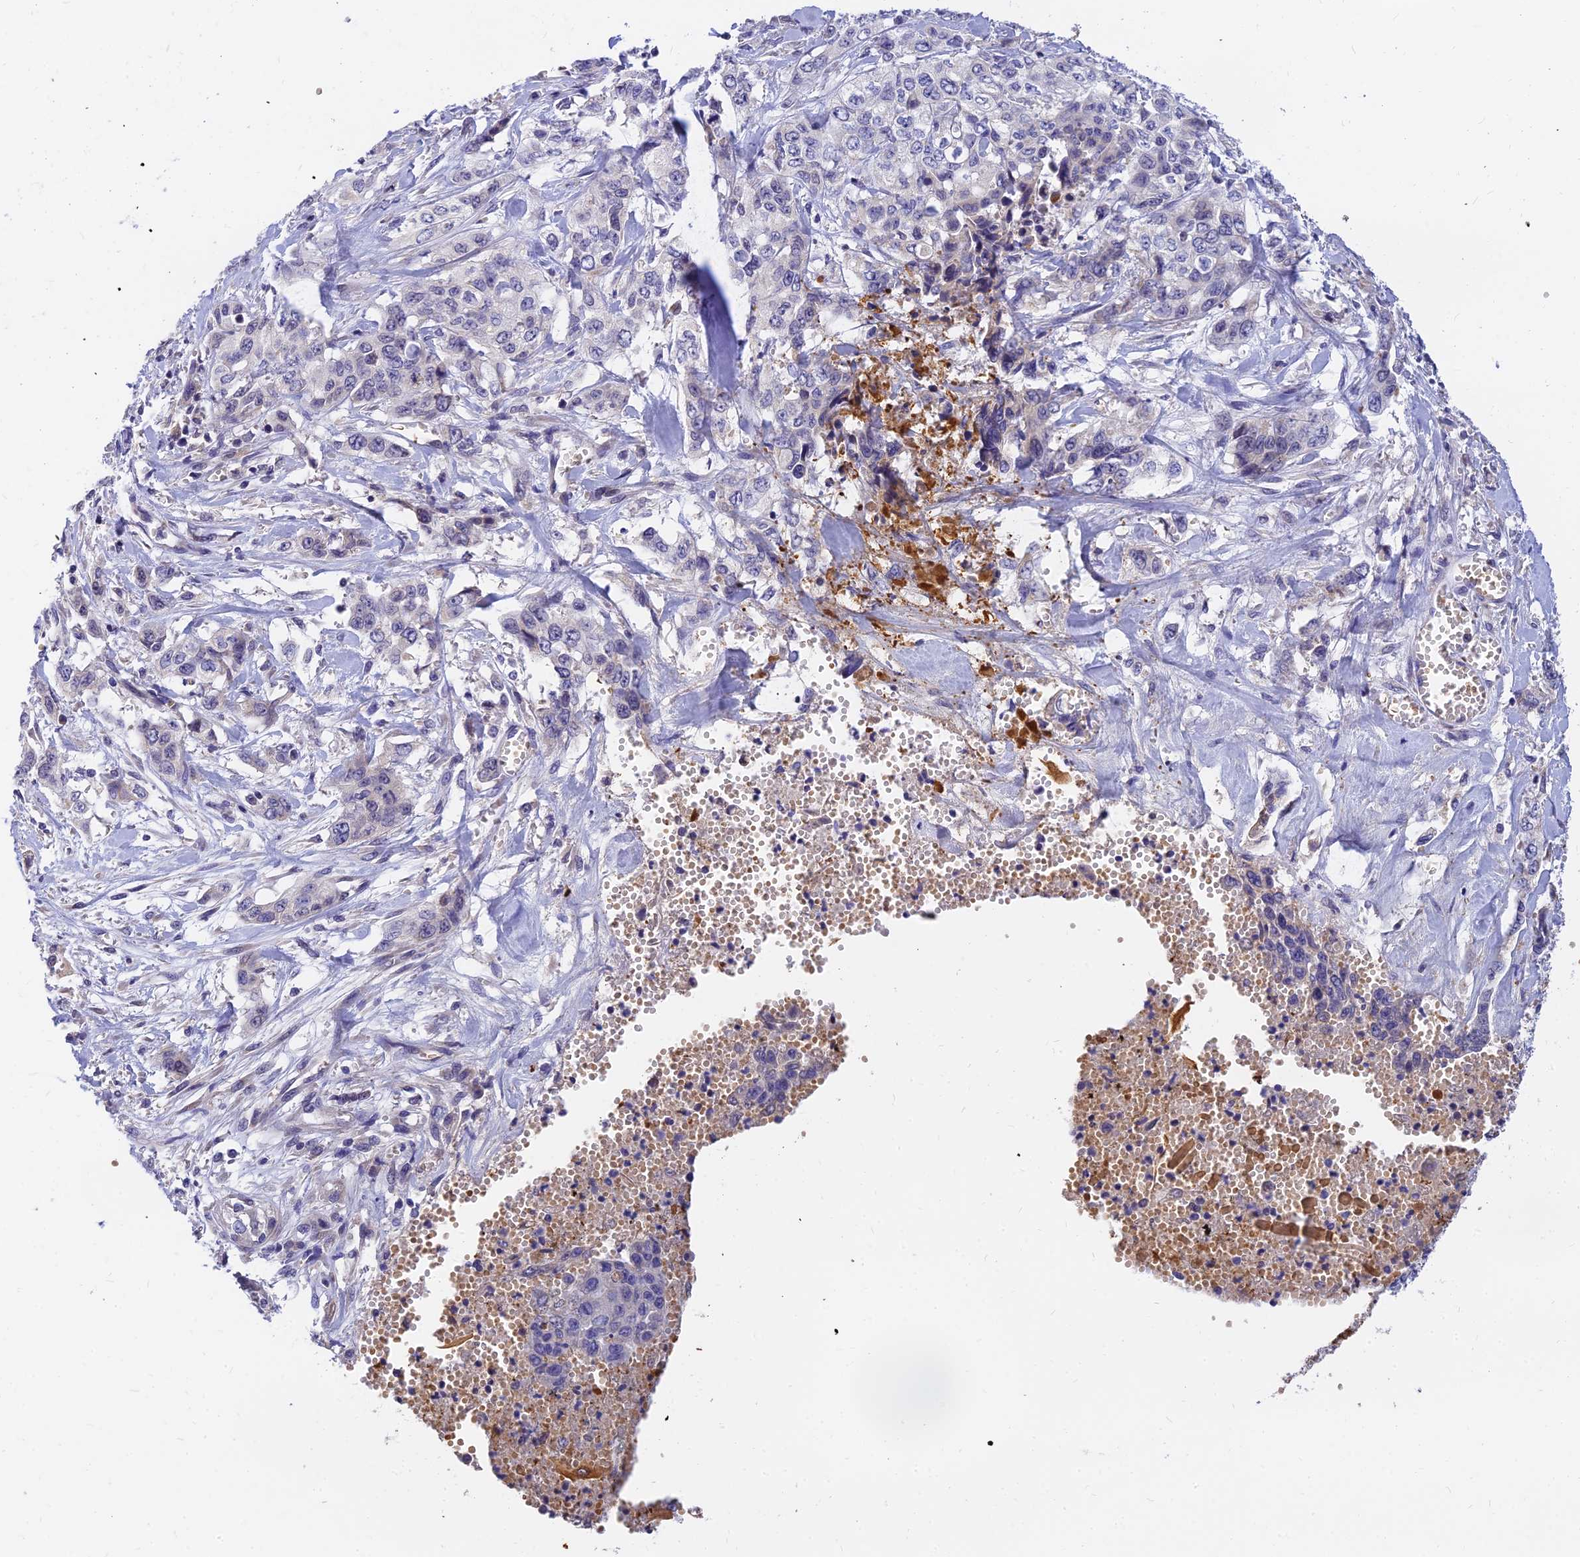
{"staining": {"intensity": "negative", "quantity": "none", "location": "none"}, "tissue": "stomach cancer", "cell_type": "Tumor cells", "image_type": "cancer", "snomed": [{"axis": "morphology", "description": "Adenocarcinoma, NOS"}, {"axis": "topography", "description": "Stomach, upper"}], "caption": "Histopathology image shows no protein expression in tumor cells of stomach adenocarcinoma tissue.", "gene": "ANKS4B", "patient": {"sex": "male", "age": 62}}